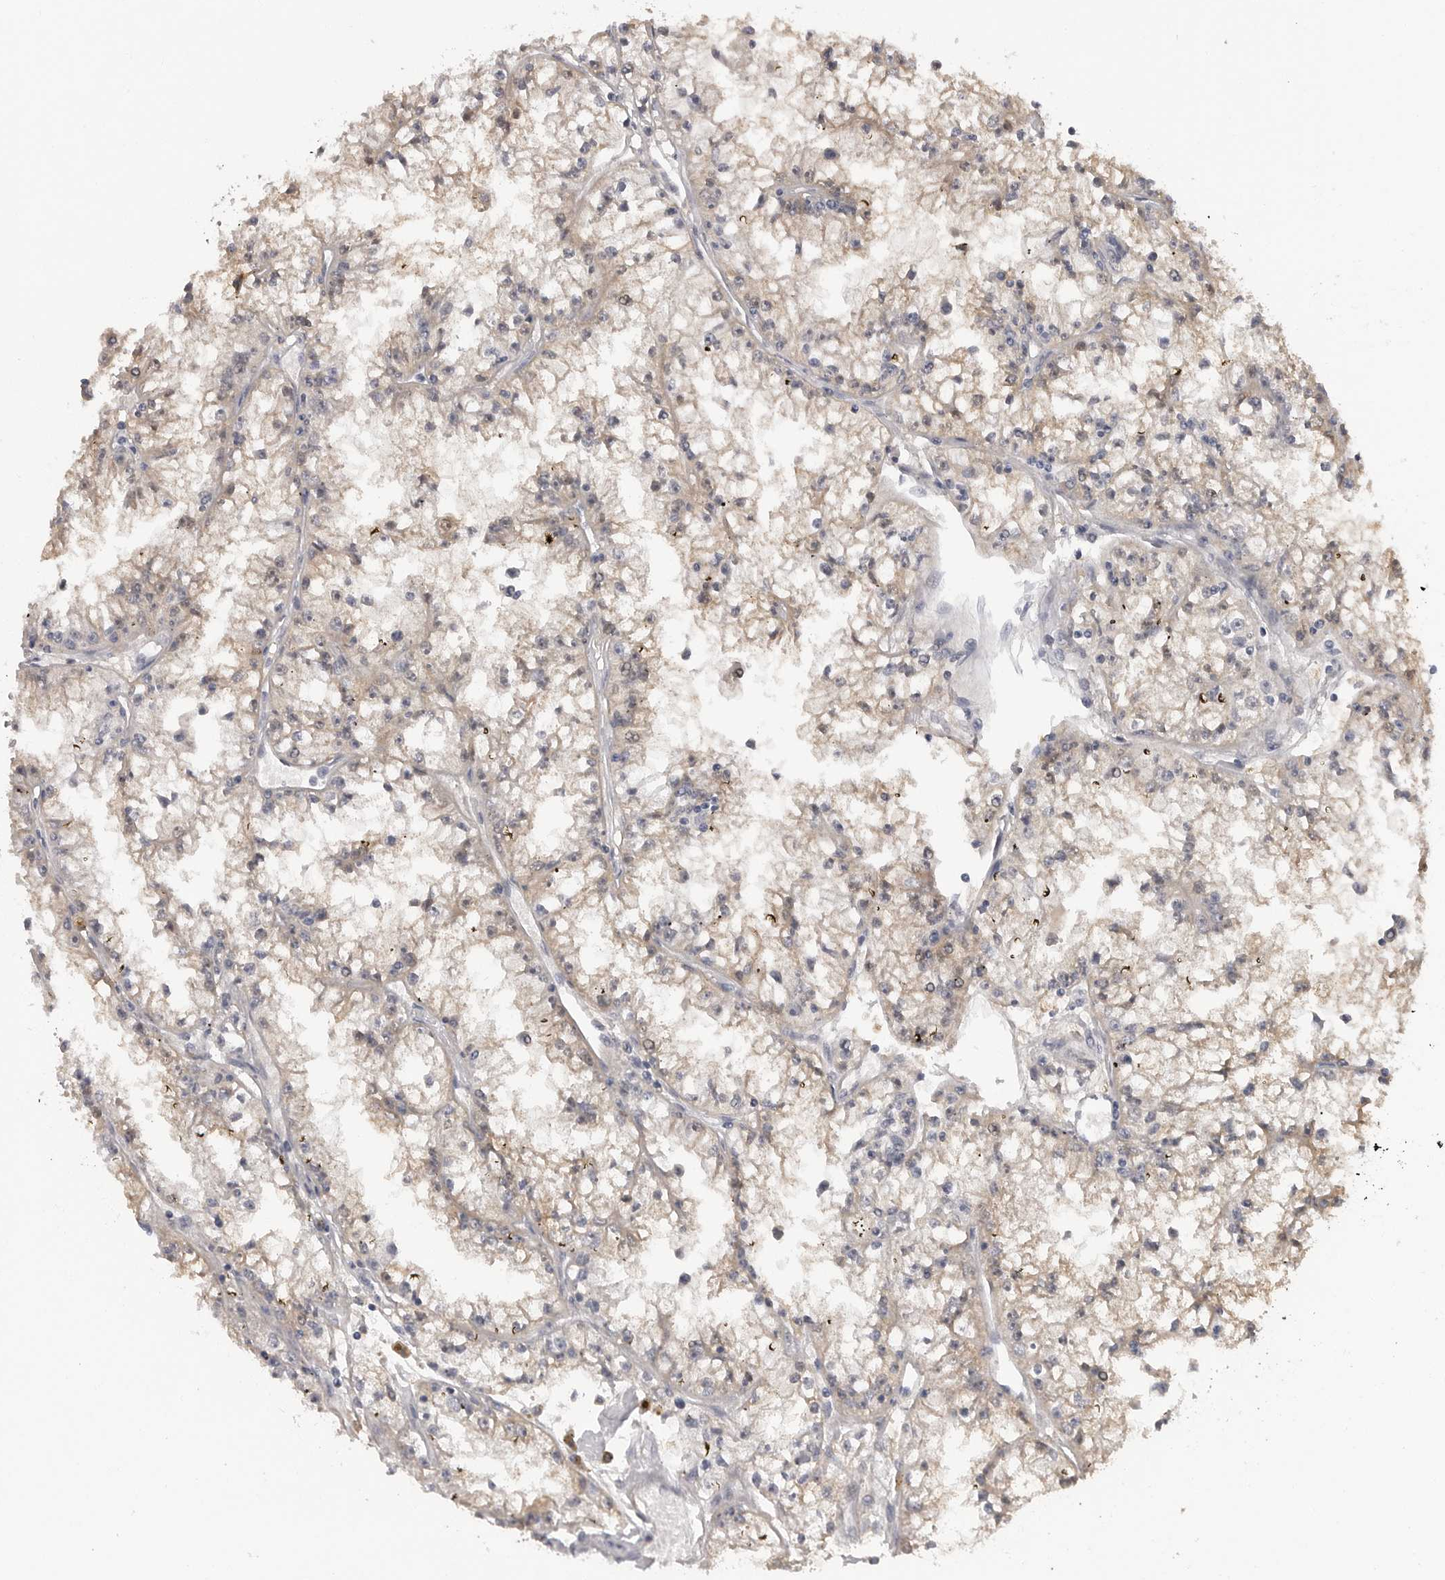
{"staining": {"intensity": "weak", "quantity": "<25%", "location": "cytoplasmic/membranous"}, "tissue": "renal cancer", "cell_type": "Tumor cells", "image_type": "cancer", "snomed": [{"axis": "morphology", "description": "Adenocarcinoma, NOS"}, {"axis": "topography", "description": "Kidney"}], "caption": "Tumor cells show no significant expression in renal adenocarcinoma. Nuclei are stained in blue.", "gene": "PLEKHF1", "patient": {"sex": "male", "age": 56}}